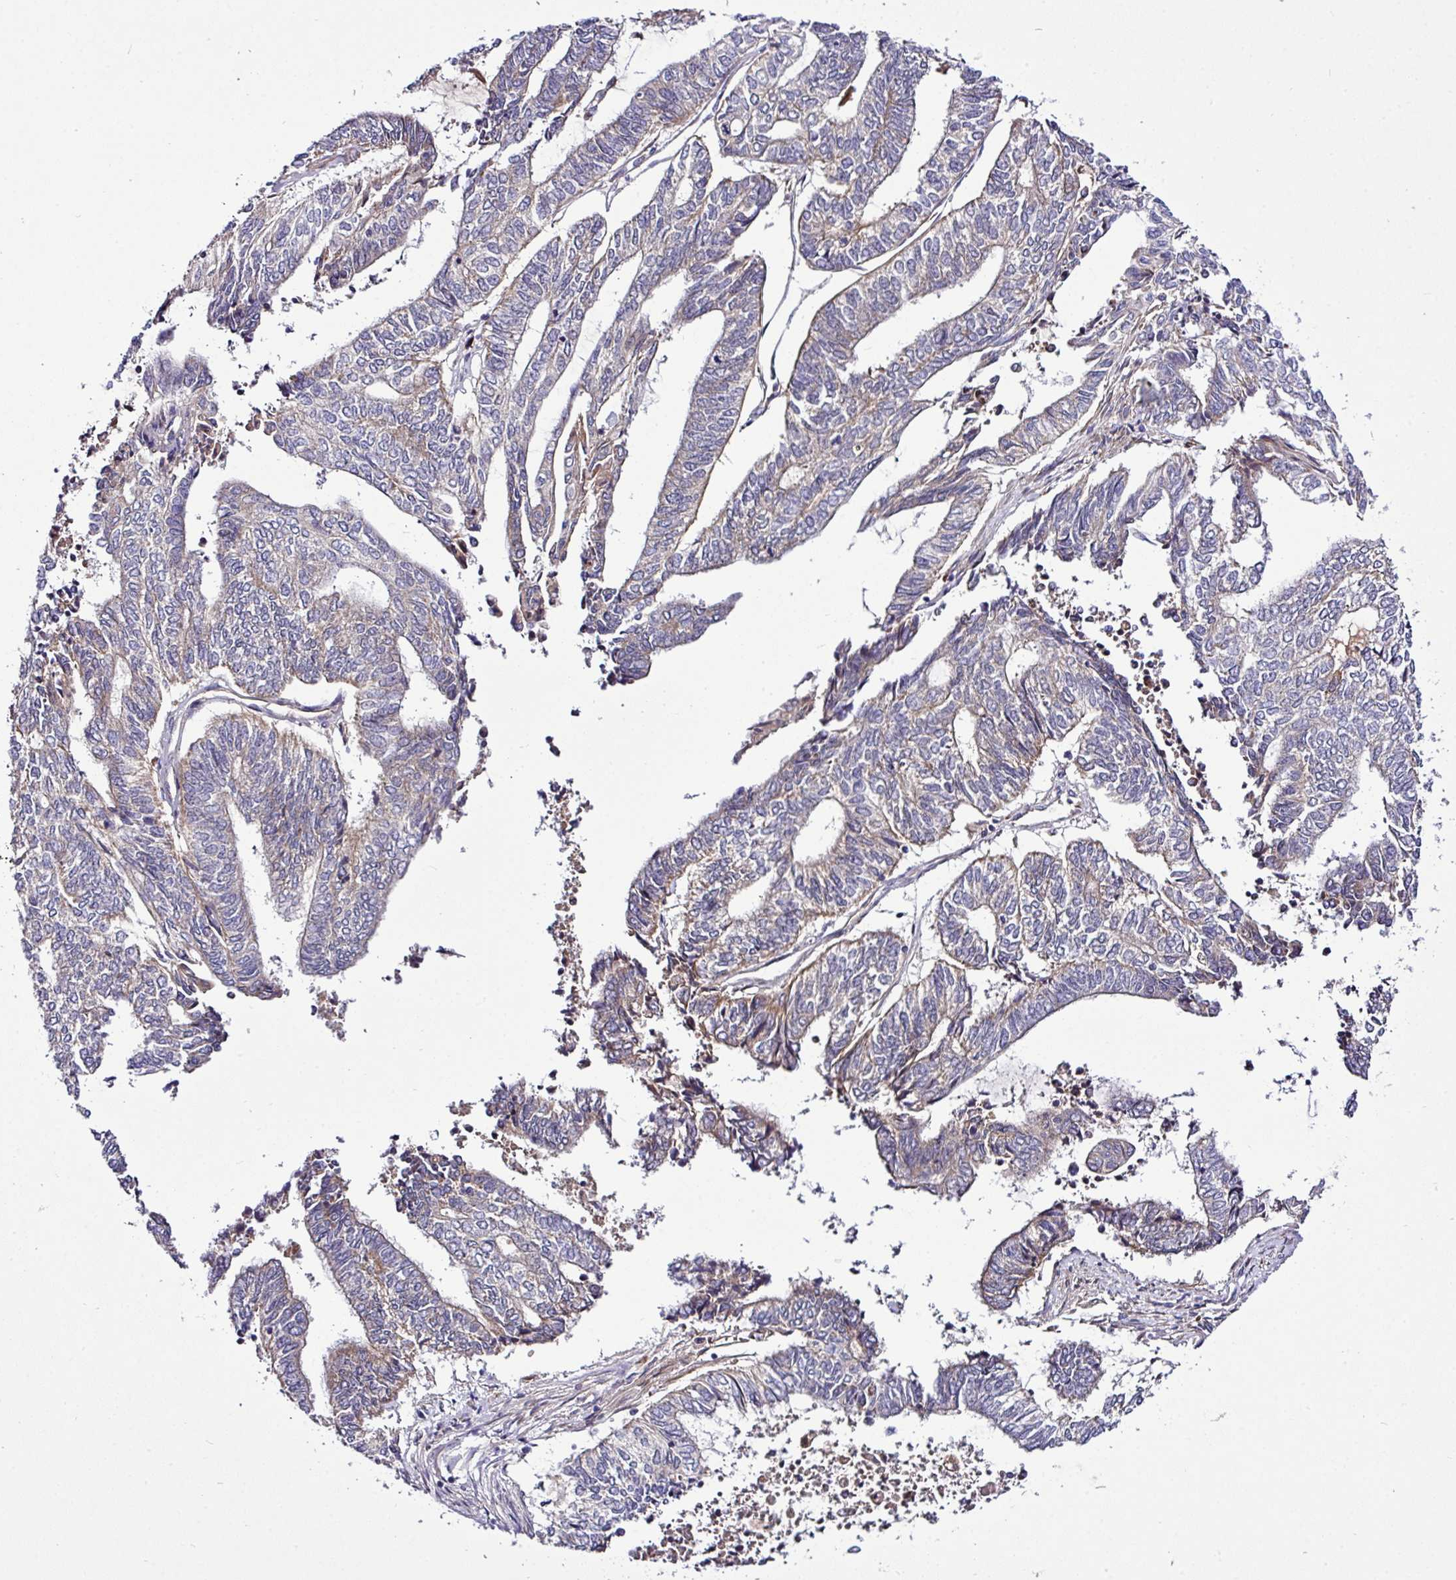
{"staining": {"intensity": "weak", "quantity": "25%-75%", "location": "cytoplasmic/membranous"}, "tissue": "endometrial cancer", "cell_type": "Tumor cells", "image_type": "cancer", "snomed": [{"axis": "morphology", "description": "Adenocarcinoma, NOS"}, {"axis": "topography", "description": "Uterus"}, {"axis": "topography", "description": "Endometrium"}], "caption": "Human endometrial cancer stained for a protein (brown) shows weak cytoplasmic/membranous positive positivity in approximately 25%-75% of tumor cells.", "gene": "TM2D2", "patient": {"sex": "female", "age": 70}}